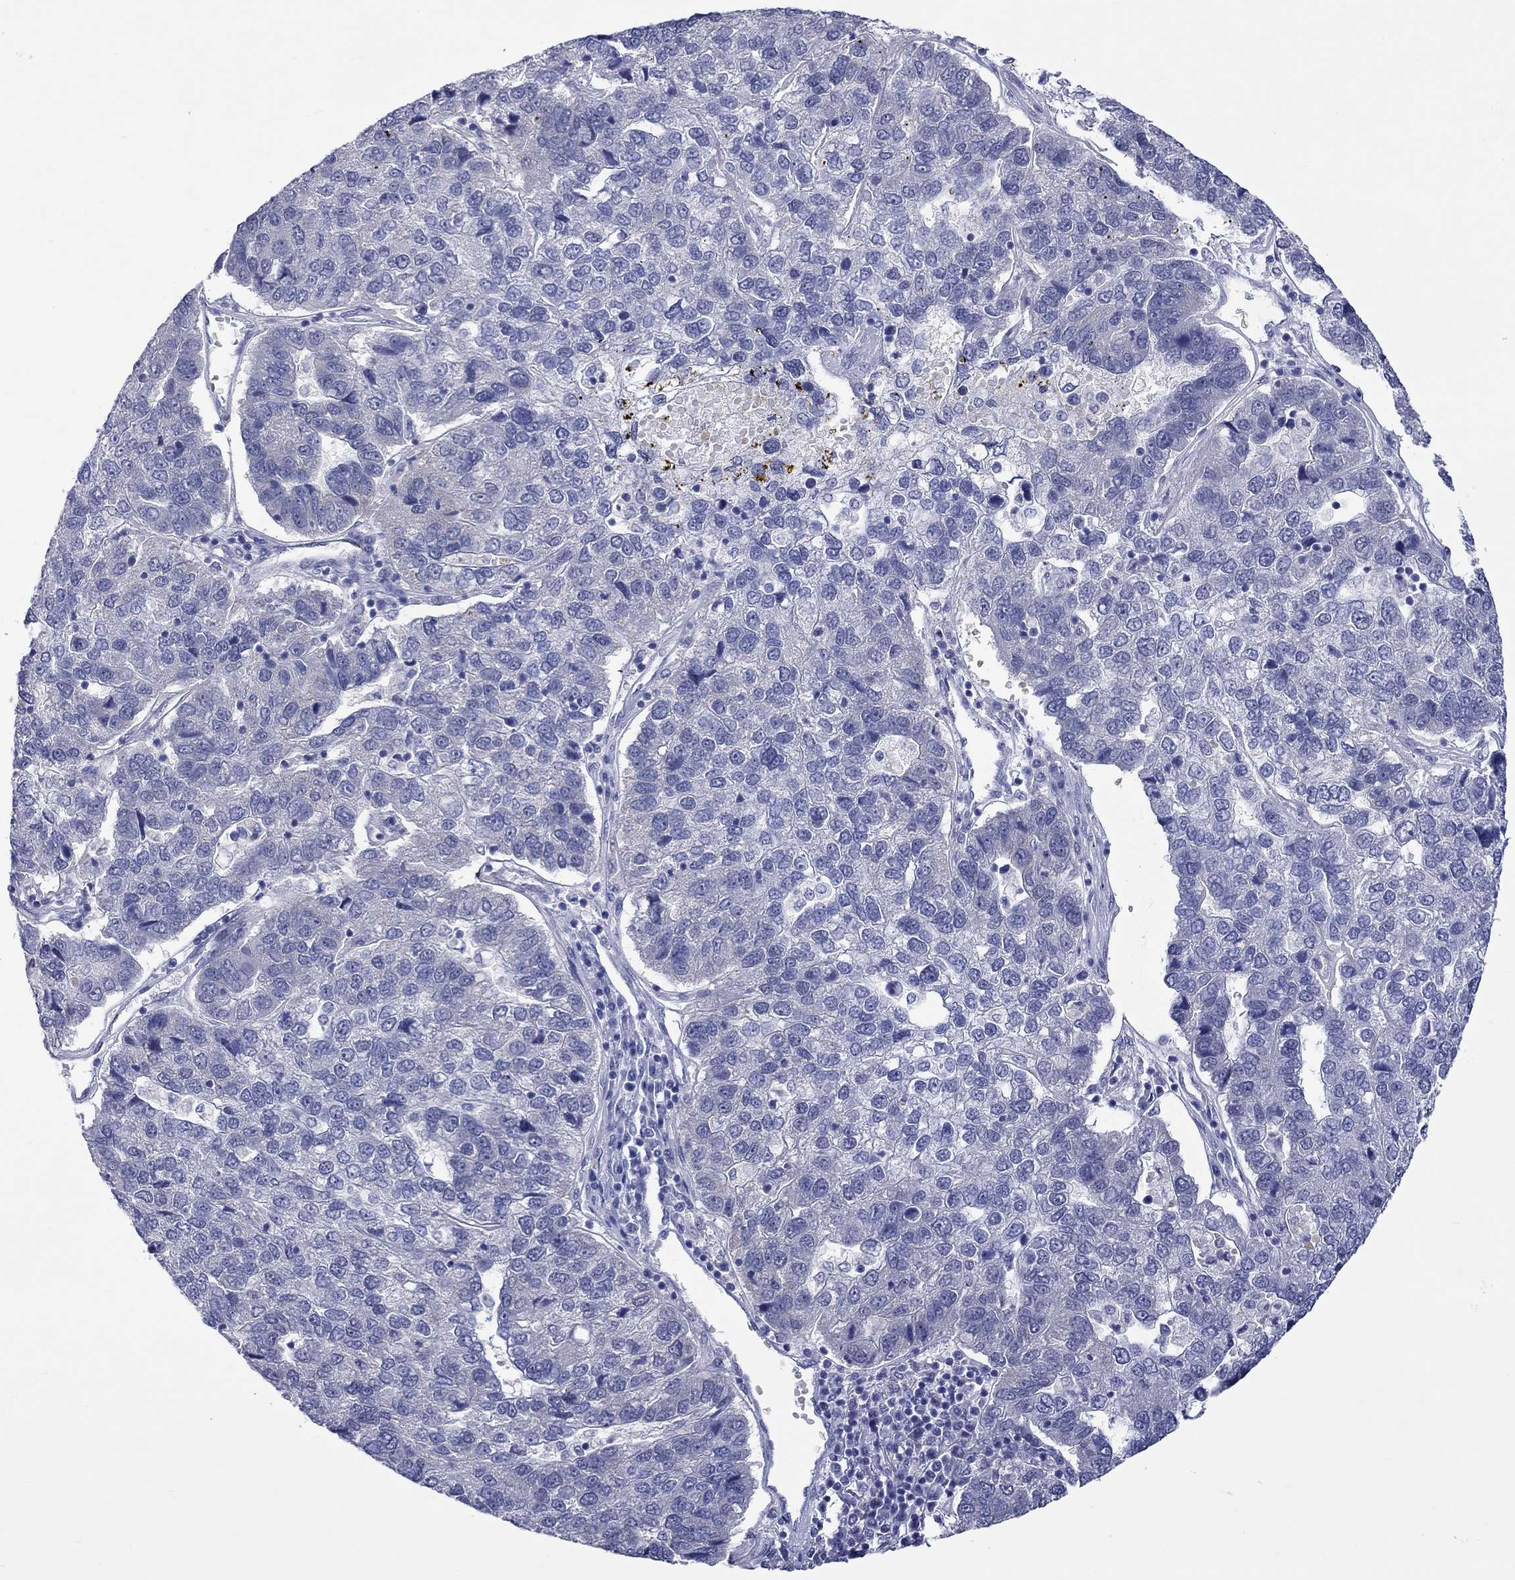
{"staining": {"intensity": "negative", "quantity": "none", "location": "none"}, "tissue": "pancreatic cancer", "cell_type": "Tumor cells", "image_type": "cancer", "snomed": [{"axis": "morphology", "description": "Adenocarcinoma, NOS"}, {"axis": "topography", "description": "Pancreas"}], "caption": "Pancreatic adenocarcinoma stained for a protein using immunohistochemistry demonstrates no positivity tumor cells.", "gene": "CERS1", "patient": {"sex": "female", "age": 61}}